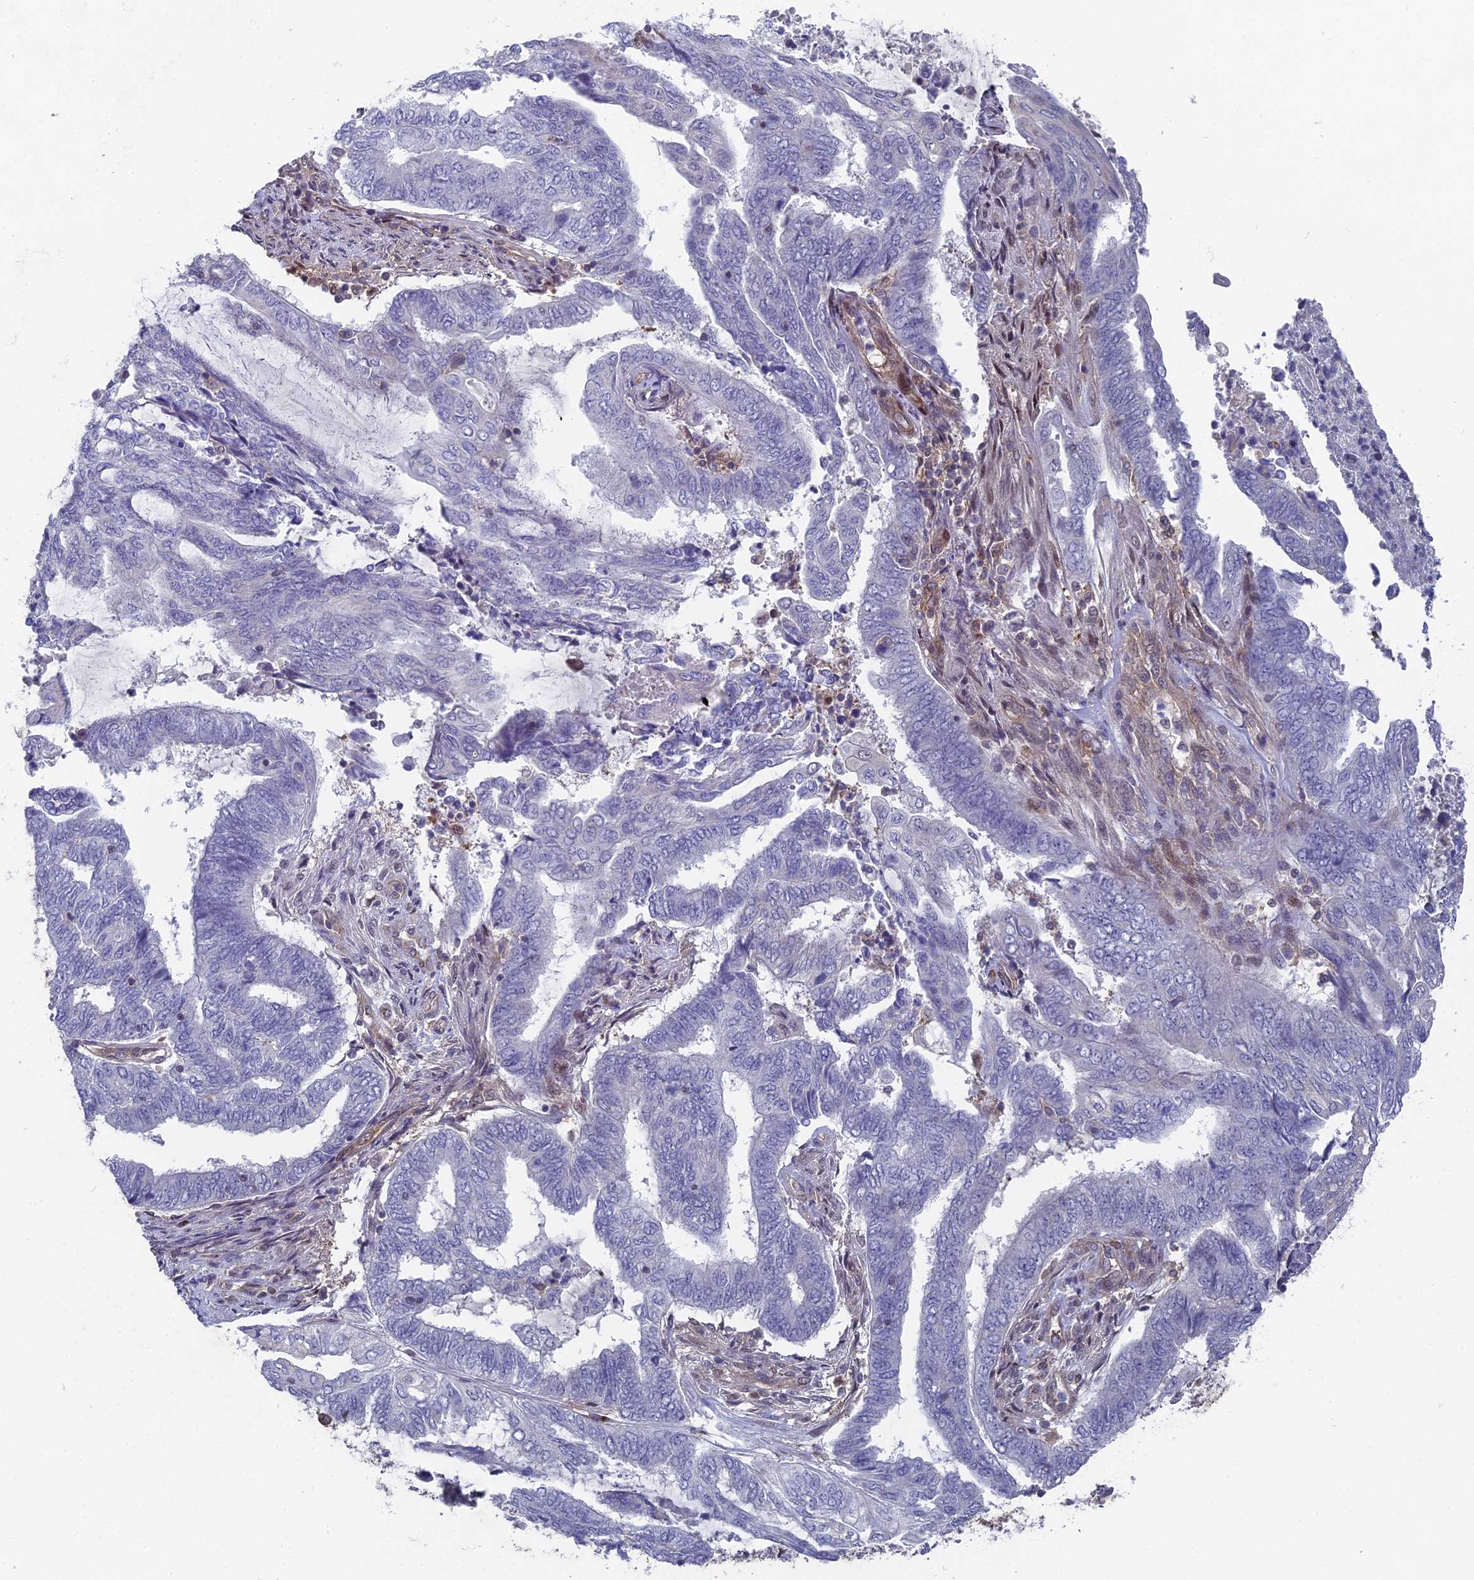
{"staining": {"intensity": "negative", "quantity": "none", "location": "none"}, "tissue": "endometrial cancer", "cell_type": "Tumor cells", "image_type": "cancer", "snomed": [{"axis": "morphology", "description": "Adenocarcinoma, NOS"}, {"axis": "topography", "description": "Uterus"}, {"axis": "topography", "description": "Endometrium"}], "caption": "This is an IHC micrograph of endometrial cancer. There is no expression in tumor cells.", "gene": "UNC5D", "patient": {"sex": "female", "age": 70}}